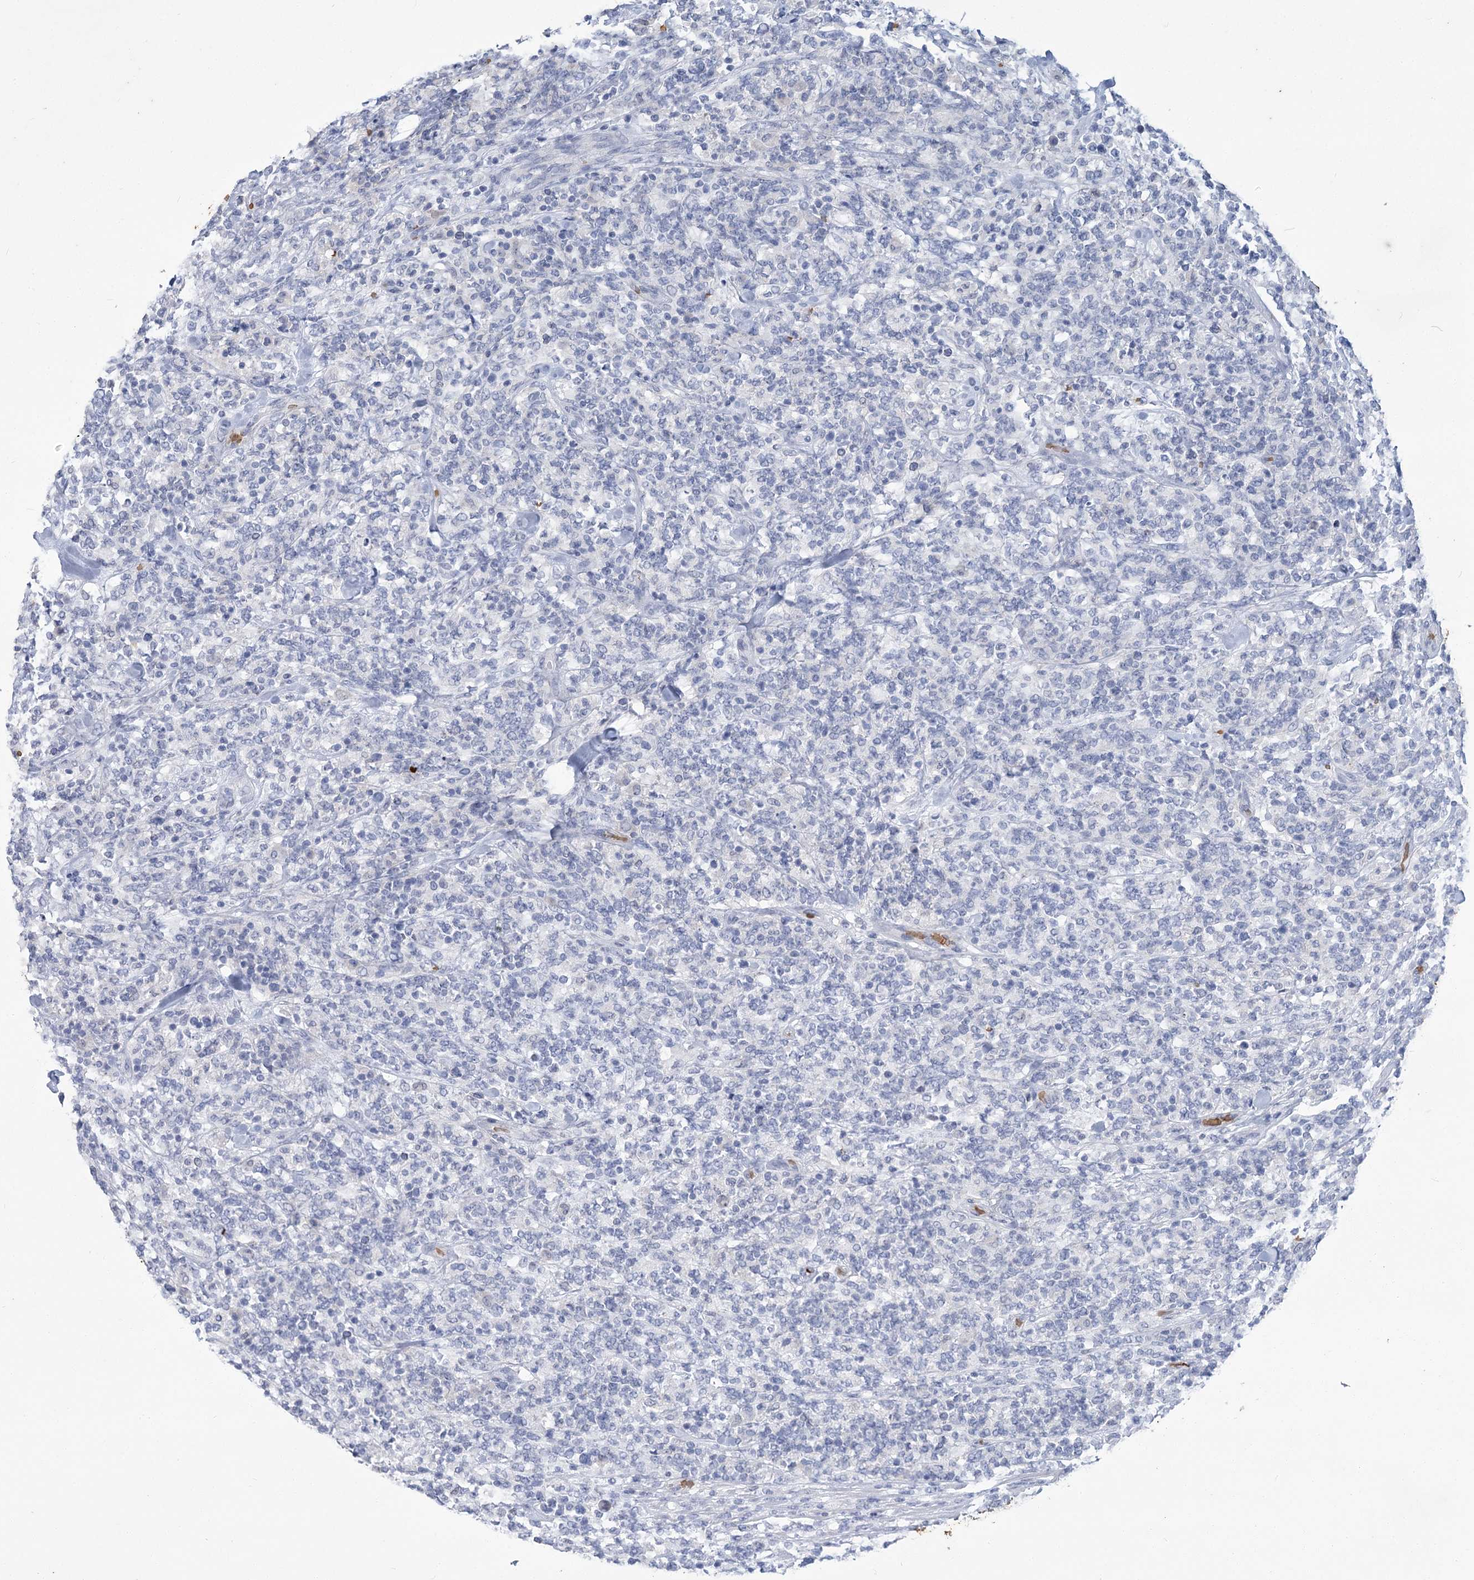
{"staining": {"intensity": "negative", "quantity": "none", "location": "none"}, "tissue": "lymphoma", "cell_type": "Tumor cells", "image_type": "cancer", "snomed": [{"axis": "morphology", "description": "Malignant lymphoma, non-Hodgkin's type, High grade"}, {"axis": "topography", "description": "Soft tissue"}], "caption": "A high-resolution histopathology image shows immunohistochemistry (IHC) staining of high-grade malignant lymphoma, non-Hodgkin's type, which exhibits no significant expression in tumor cells.", "gene": "HBA1", "patient": {"sex": "male", "age": 18}}